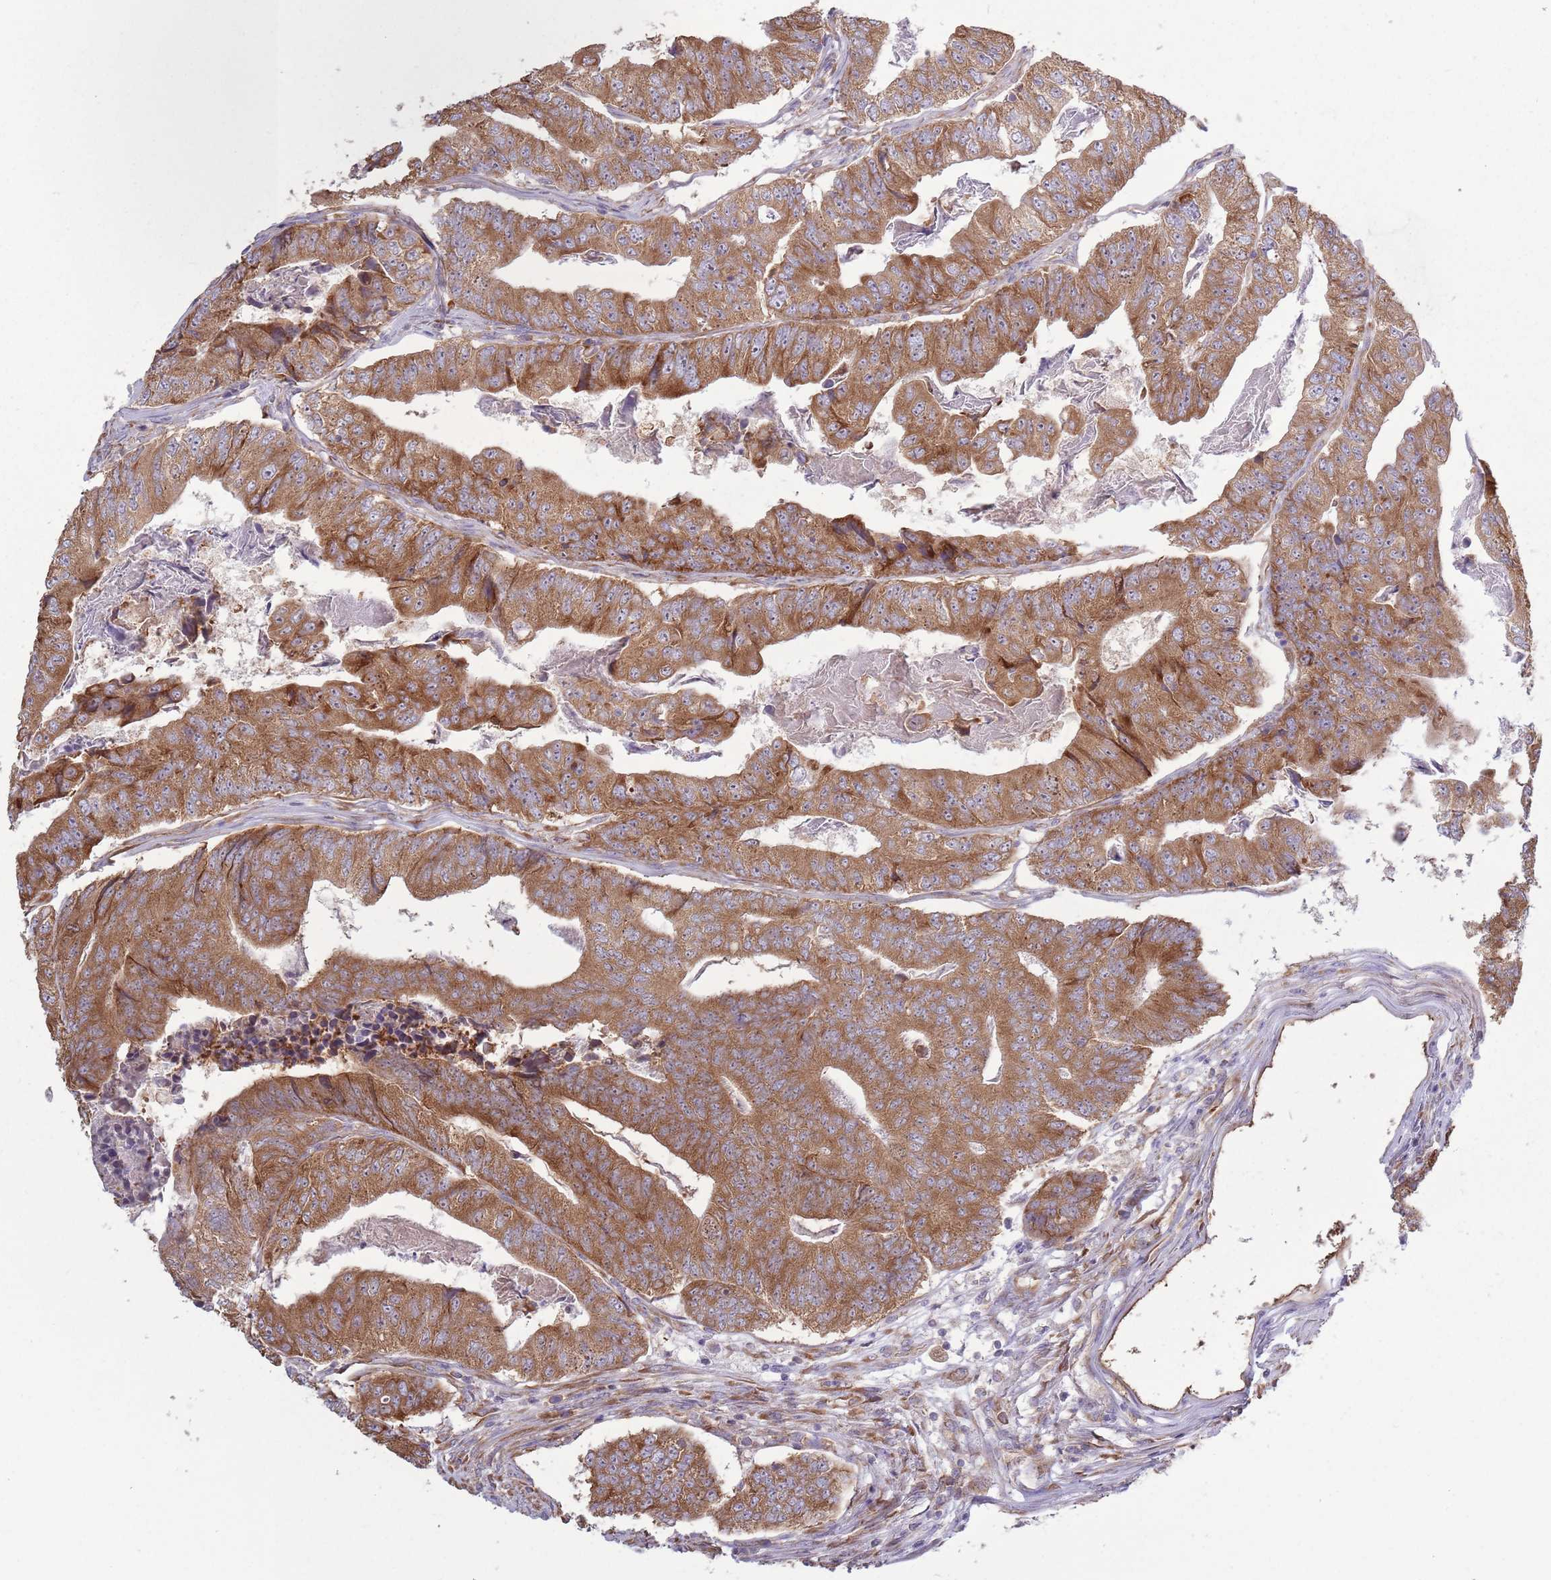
{"staining": {"intensity": "strong", "quantity": ">75%", "location": "cytoplasmic/membranous"}, "tissue": "colorectal cancer", "cell_type": "Tumor cells", "image_type": "cancer", "snomed": [{"axis": "morphology", "description": "Adenocarcinoma, NOS"}, {"axis": "topography", "description": "Colon"}], "caption": "Tumor cells exhibit high levels of strong cytoplasmic/membranous expression in approximately >75% of cells in colorectal adenocarcinoma.", "gene": "RPL17-C18orf32", "patient": {"sex": "female", "age": 67}}